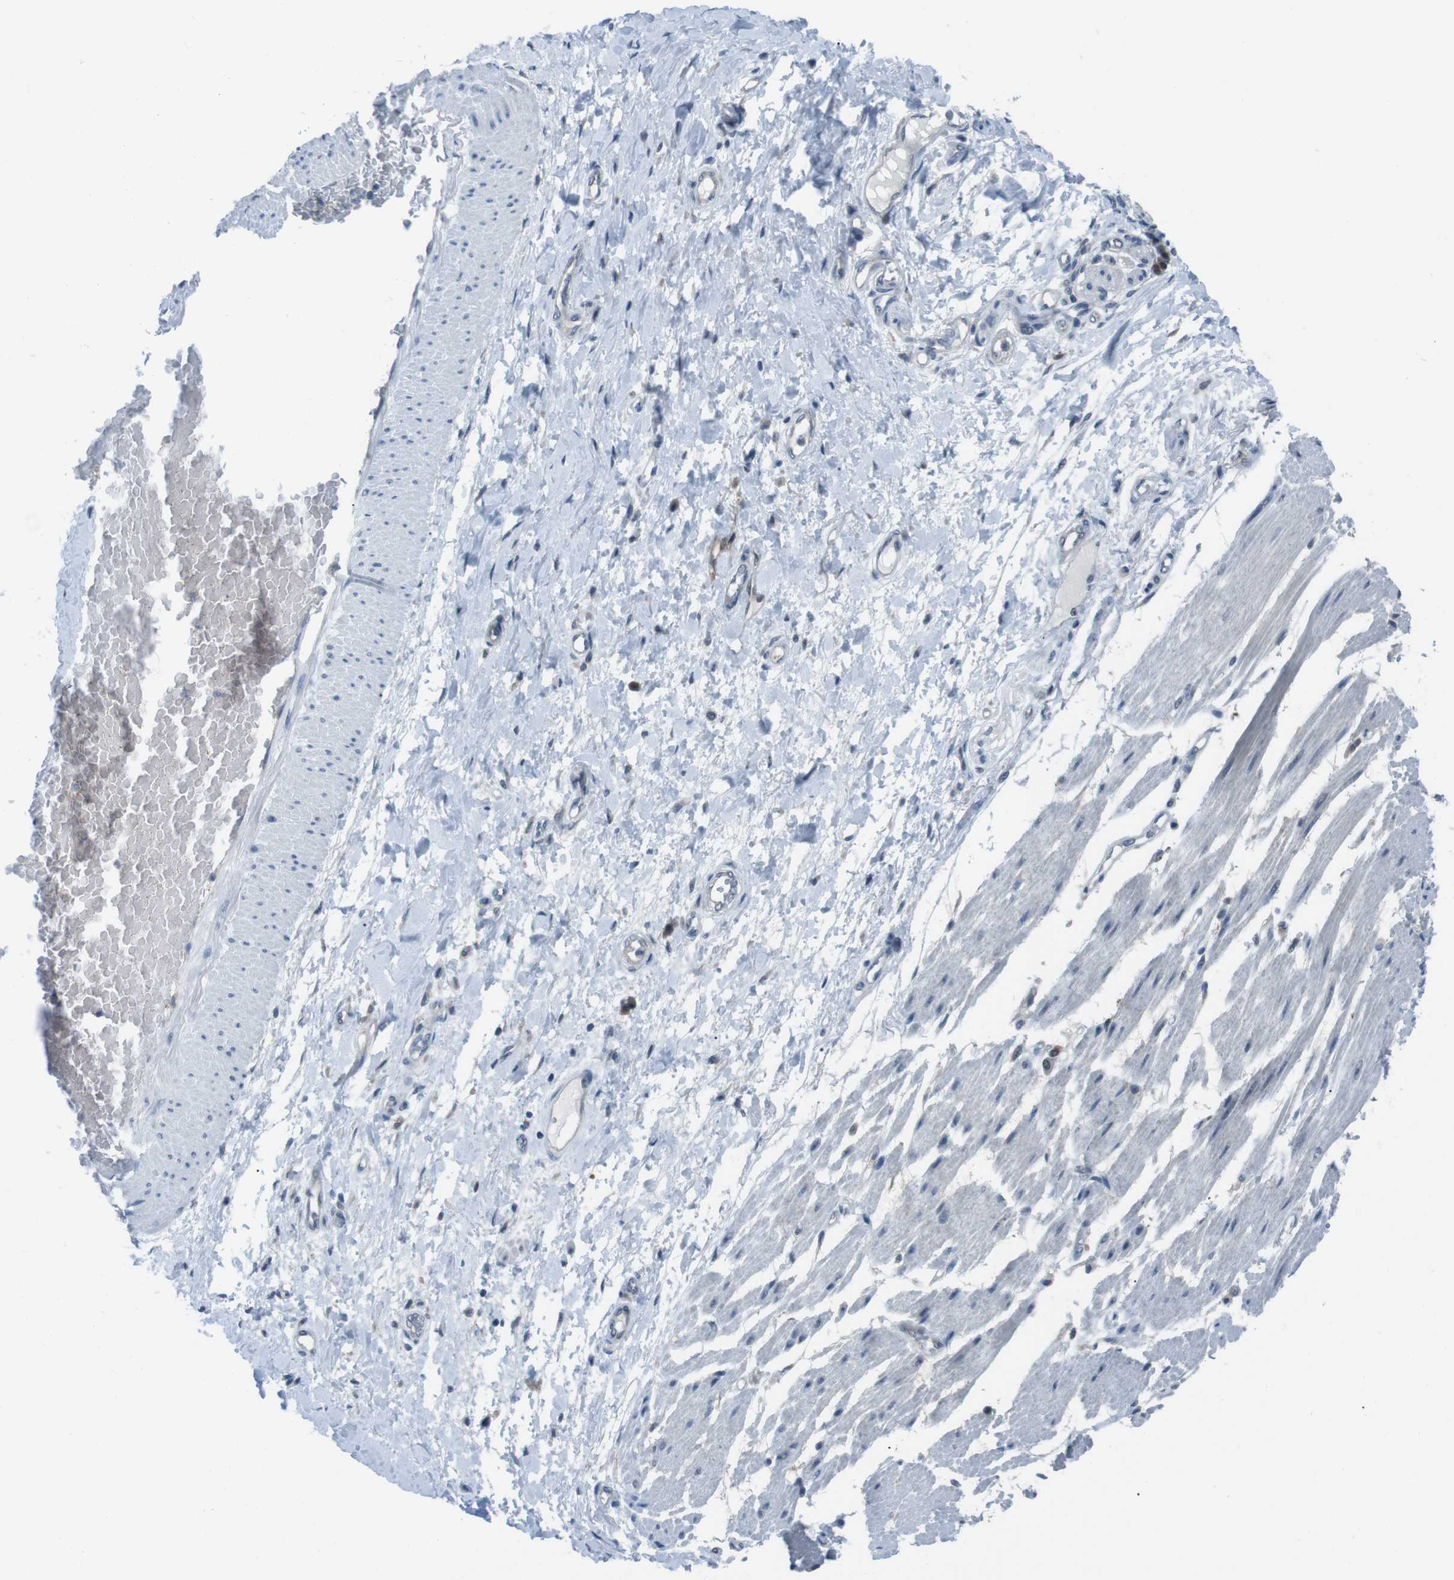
{"staining": {"intensity": "negative", "quantity": "none", "location": "none"}, "tissue": "adipose tissue", "cell_type": "Adipocytes", "image_type": "normal", "snomed": [{"axis": "morphology", "description": "Normal tissue, NOS"}, {"axis": "morphology", "description": "Adenocarcinoma, NOS"}, {"axis": "topography", "description": "Esophagus"}], "caption": "Histopathology image shows no significant protein staining in adipocytes of normal adipose tissue.", "gene": "LRP5", "patient": {"sex": "male", "age": 62}}